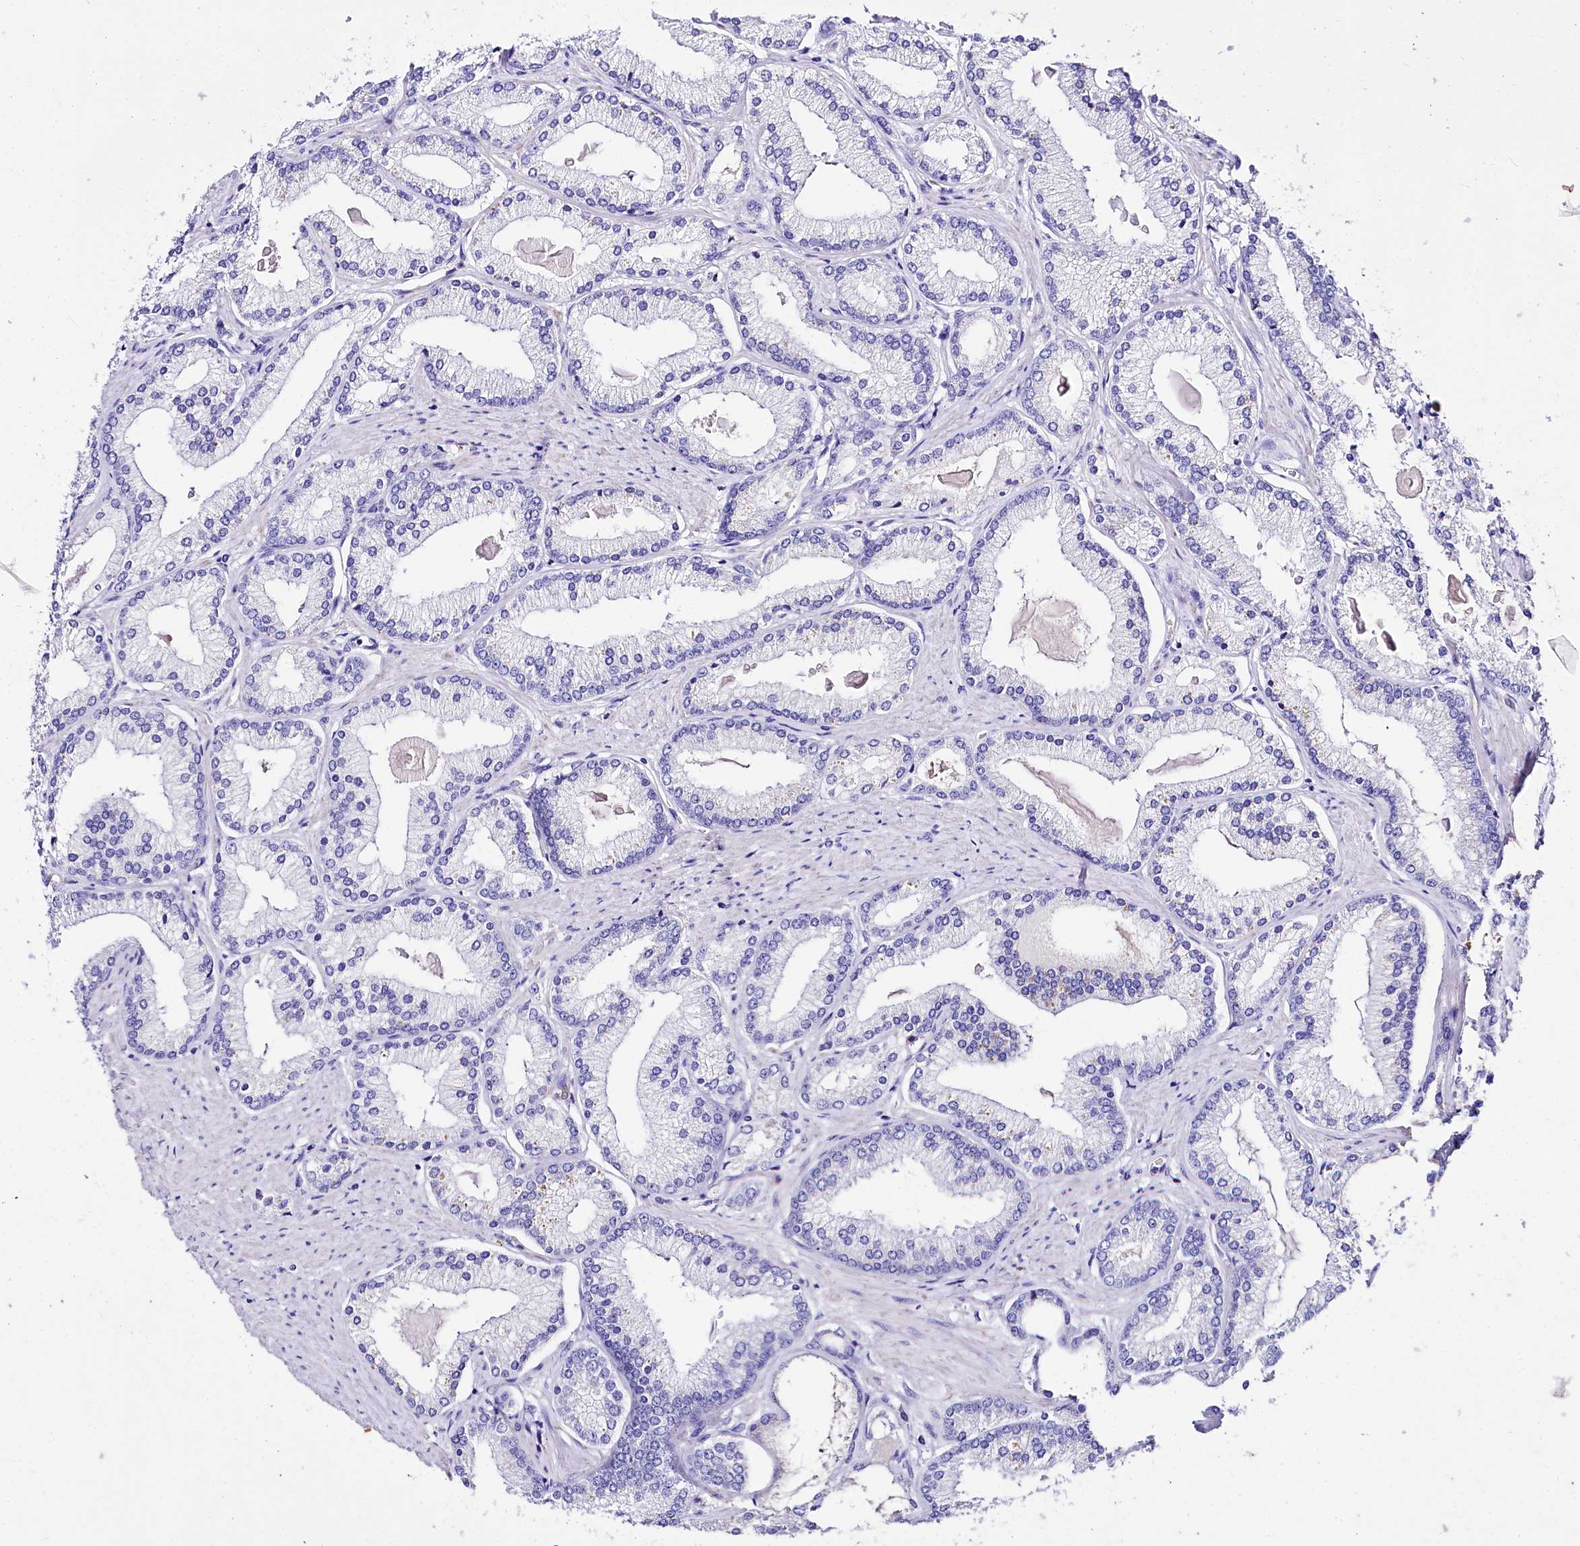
{"staining": {"intensity": "negative", "quantity": "none", "location": "none"}, "tissue": "prostate cancer", "cell_type": "Tumor cells", "image_type": "cancer", "snomed": [{"axis": "morphology", "description": "Adenocarcinoma, High grade"}, {"axis": "topography", "description": "Prostate"}], "caption": "Human prostate adenocarcinoma (high-grade) stained for a protein using IHC demonstrates no positivity in tumor cells.", "gene": "A2ML1", "patient": {"sex": "male", "age": 66}}